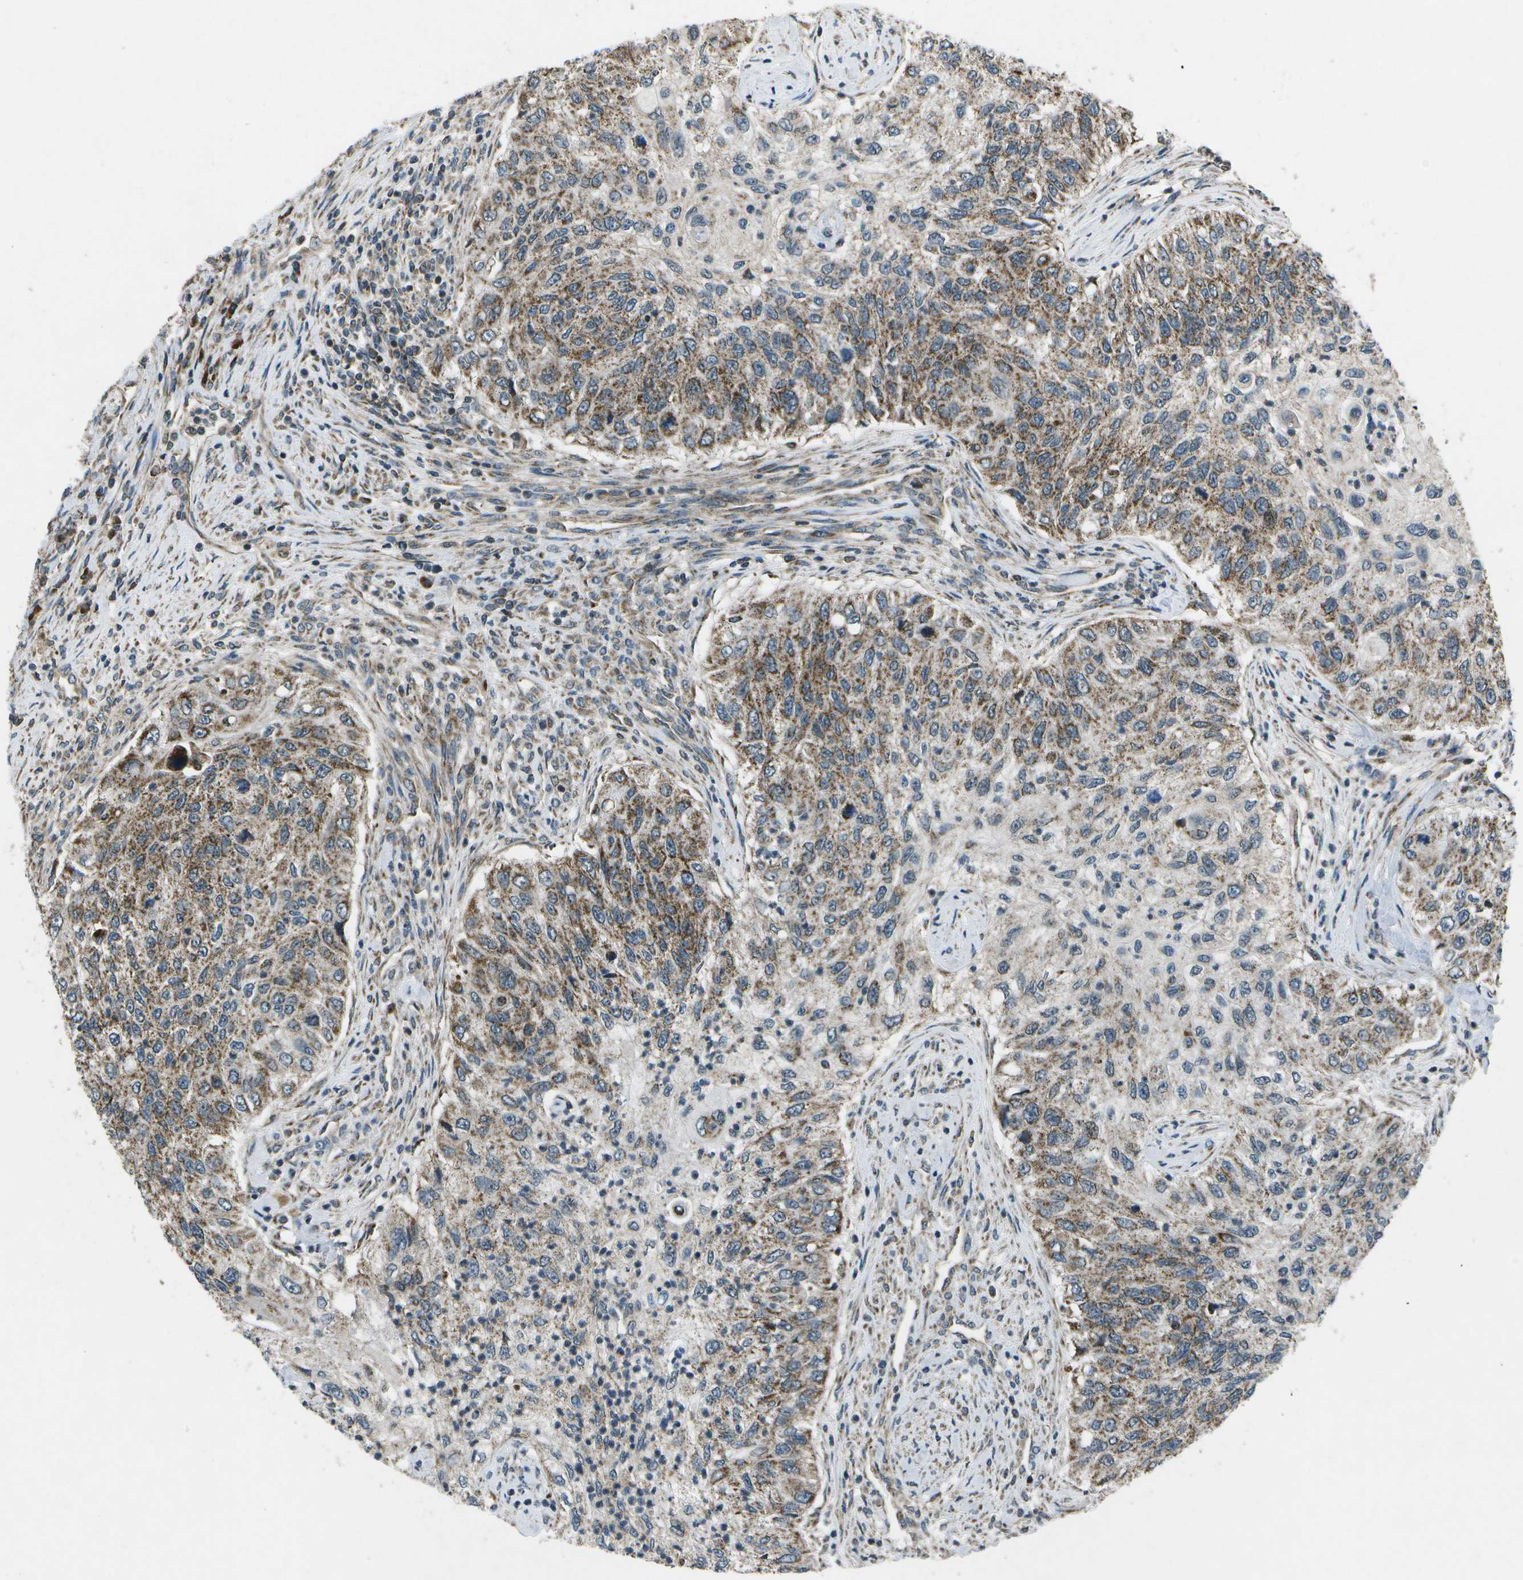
{"staining": {"intensity": "moderate", "quantity": "25%-75%", "location": "cytoplasmic/membranous"}, "tissue": "urothelial cancer", "cell_type": "Tumor cells", "image_type": "cancer", "snomed": [{"axis": "morphology", "description": "Urothelial carcinoma, High grade"}, {"axis": "topography", "description": "Urinary bladder"}], "caption": "Human urothelial carcinoma (high-grade) stained with a brown dye shows moderate cytoplasmic/membranous positive positivity in about 25%-75% of tumor cells.", "gene": "EIF2AK1", "patient": {"sex": "female", "age": 60}}